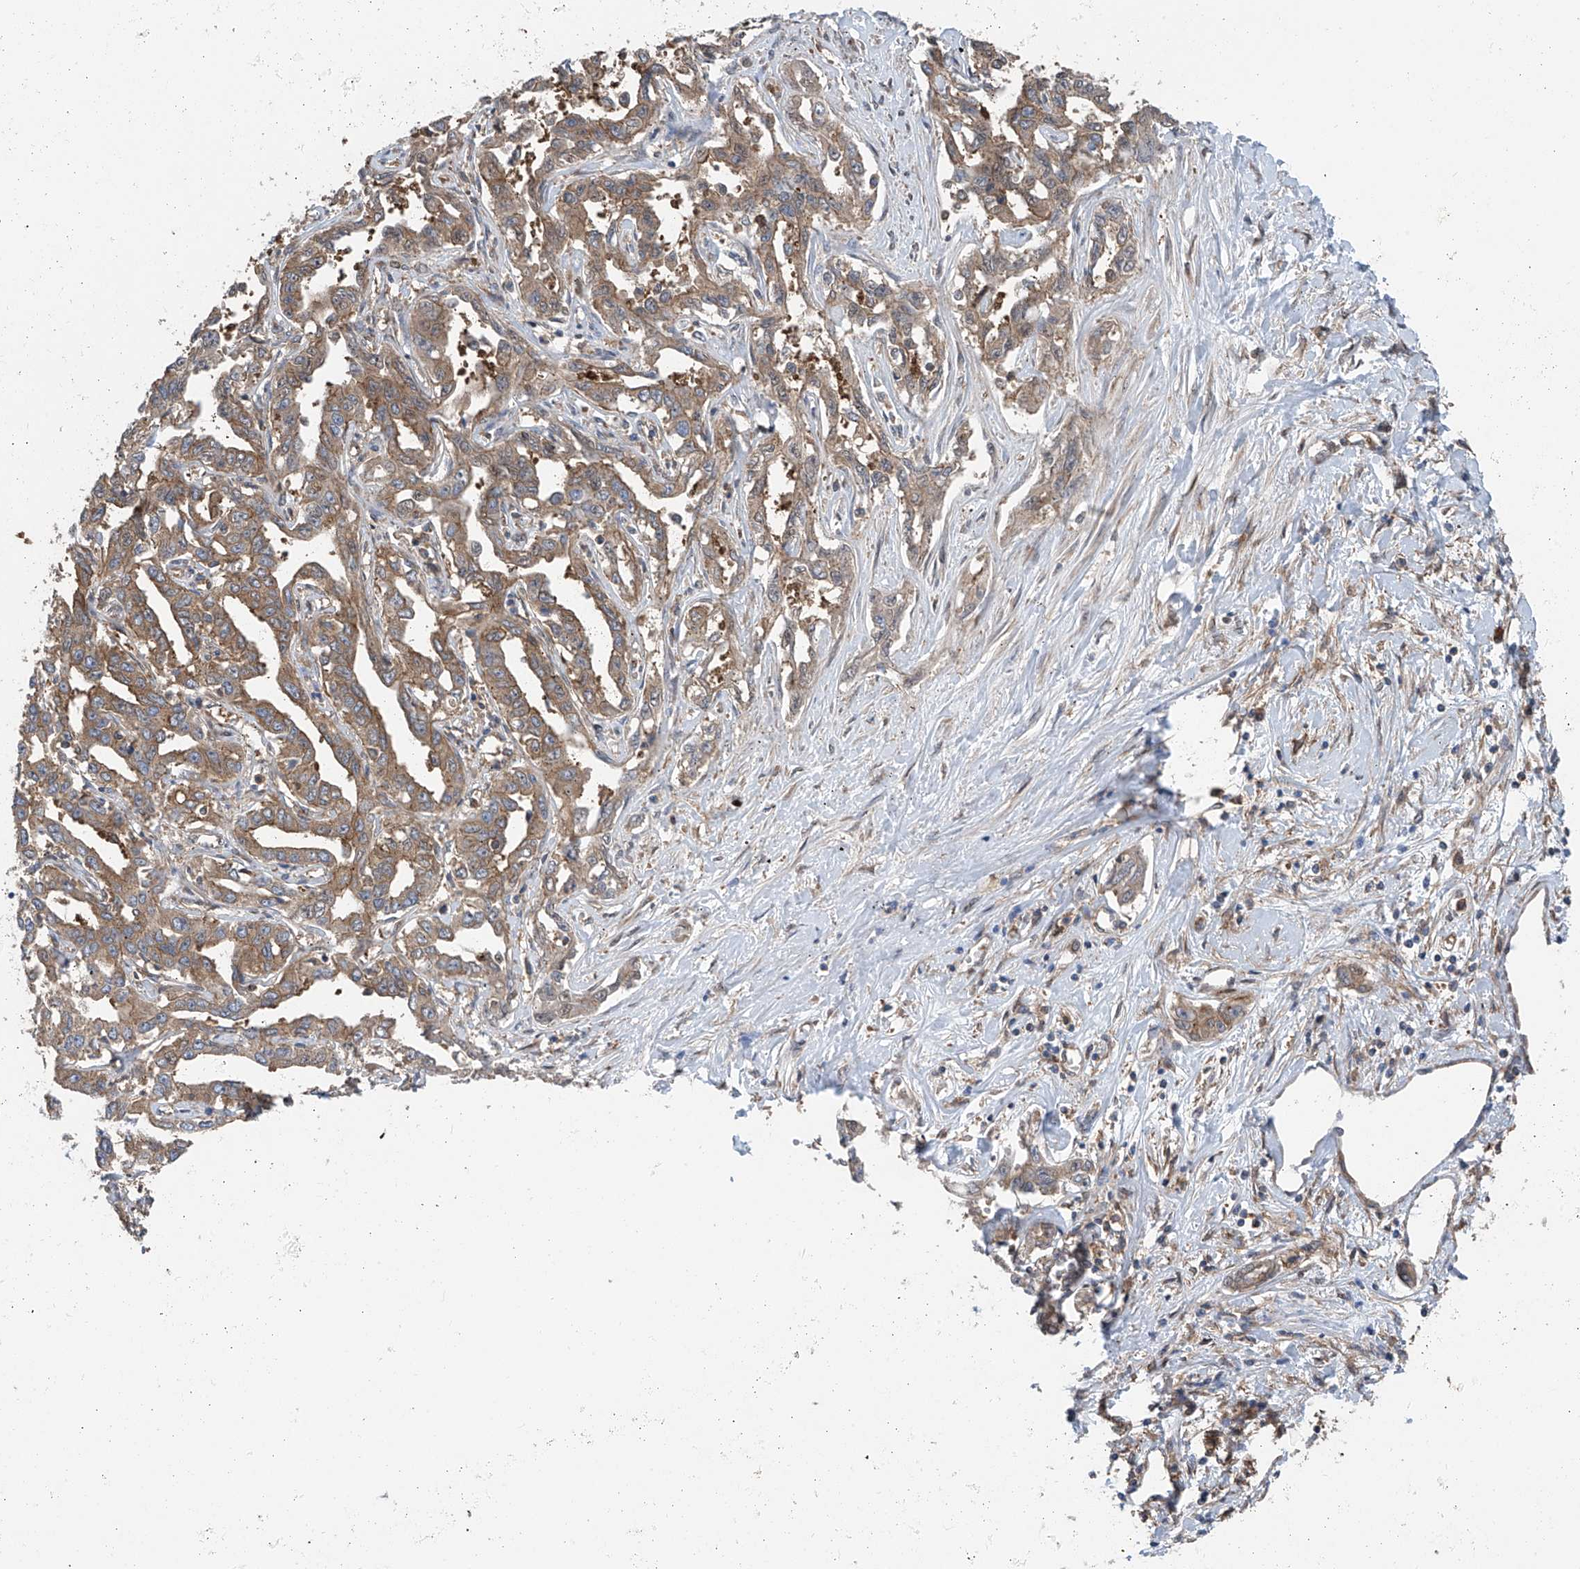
{"staining": {"intensity": "moderate", "quantity": ">75%", "location": "cytoplasmic/membranous"}, "tissue": "liver cancer", "cell_type": "Tumor cells", "image_type": "cancer", "snomed": [{"axis": "morphology", "description": "Cholangiocarcinoma"}, {"axis": "topography", "description": "Liver"}], "caption": "A photomicrograph showing moderate cytoplasmic/membranous expression in approximately >75% of tumor cells in liver cancer, as visualized by brown immunohistochemical staining.", "gene": "CHPF", "patient": {"sex": "male", "age": 59}}